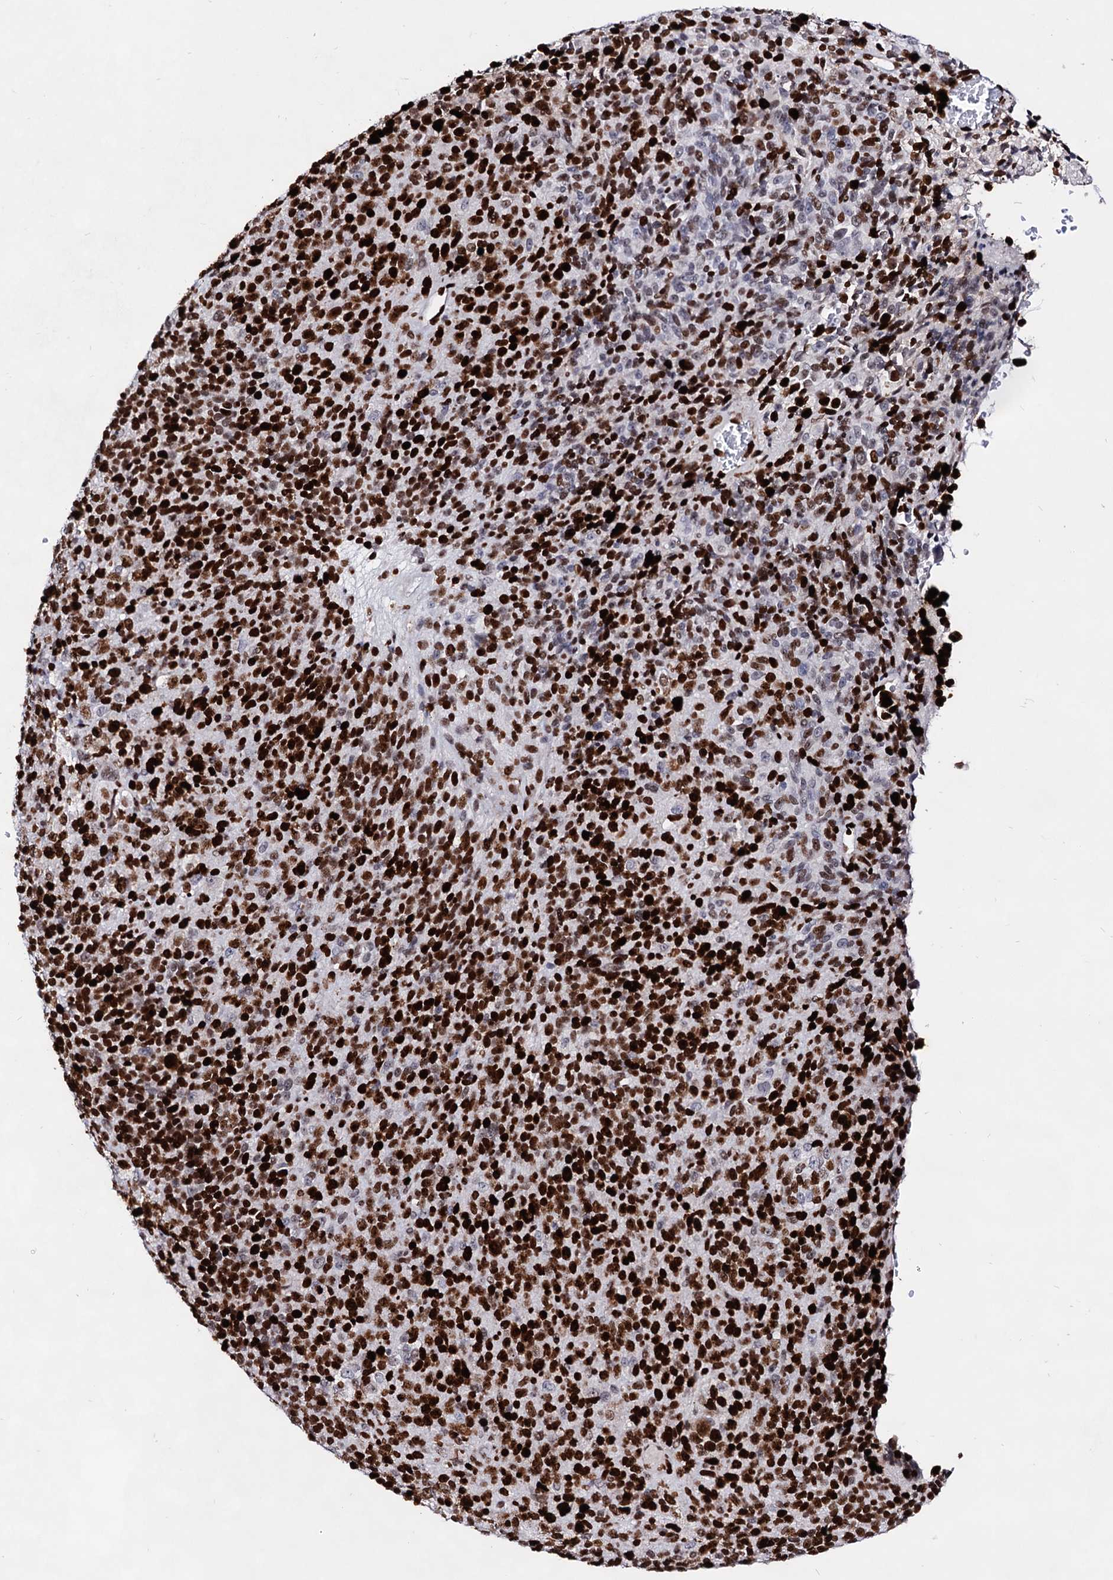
{"staining": {"intensity": "strong", "quantity": ">75%", "location": "nuclear"}, "tissue": "melanoma", "cell_type": "Tumor cells", "image_type": "cancer", "snomed": [{"axis": "morphology", "description": "Malignant melanoma, Metastatic site"}, {"axis": "topography", "description": "Brain"}], "caption": "This image demonstrates melanoma stained with IHC to label a protein in brown. The nuclear of tumor cells show strong positivity for the protein. Nuclei are counter-stained blue.", "gene": "HMGB2", "patient": {"sex": "female", "age": 56}}